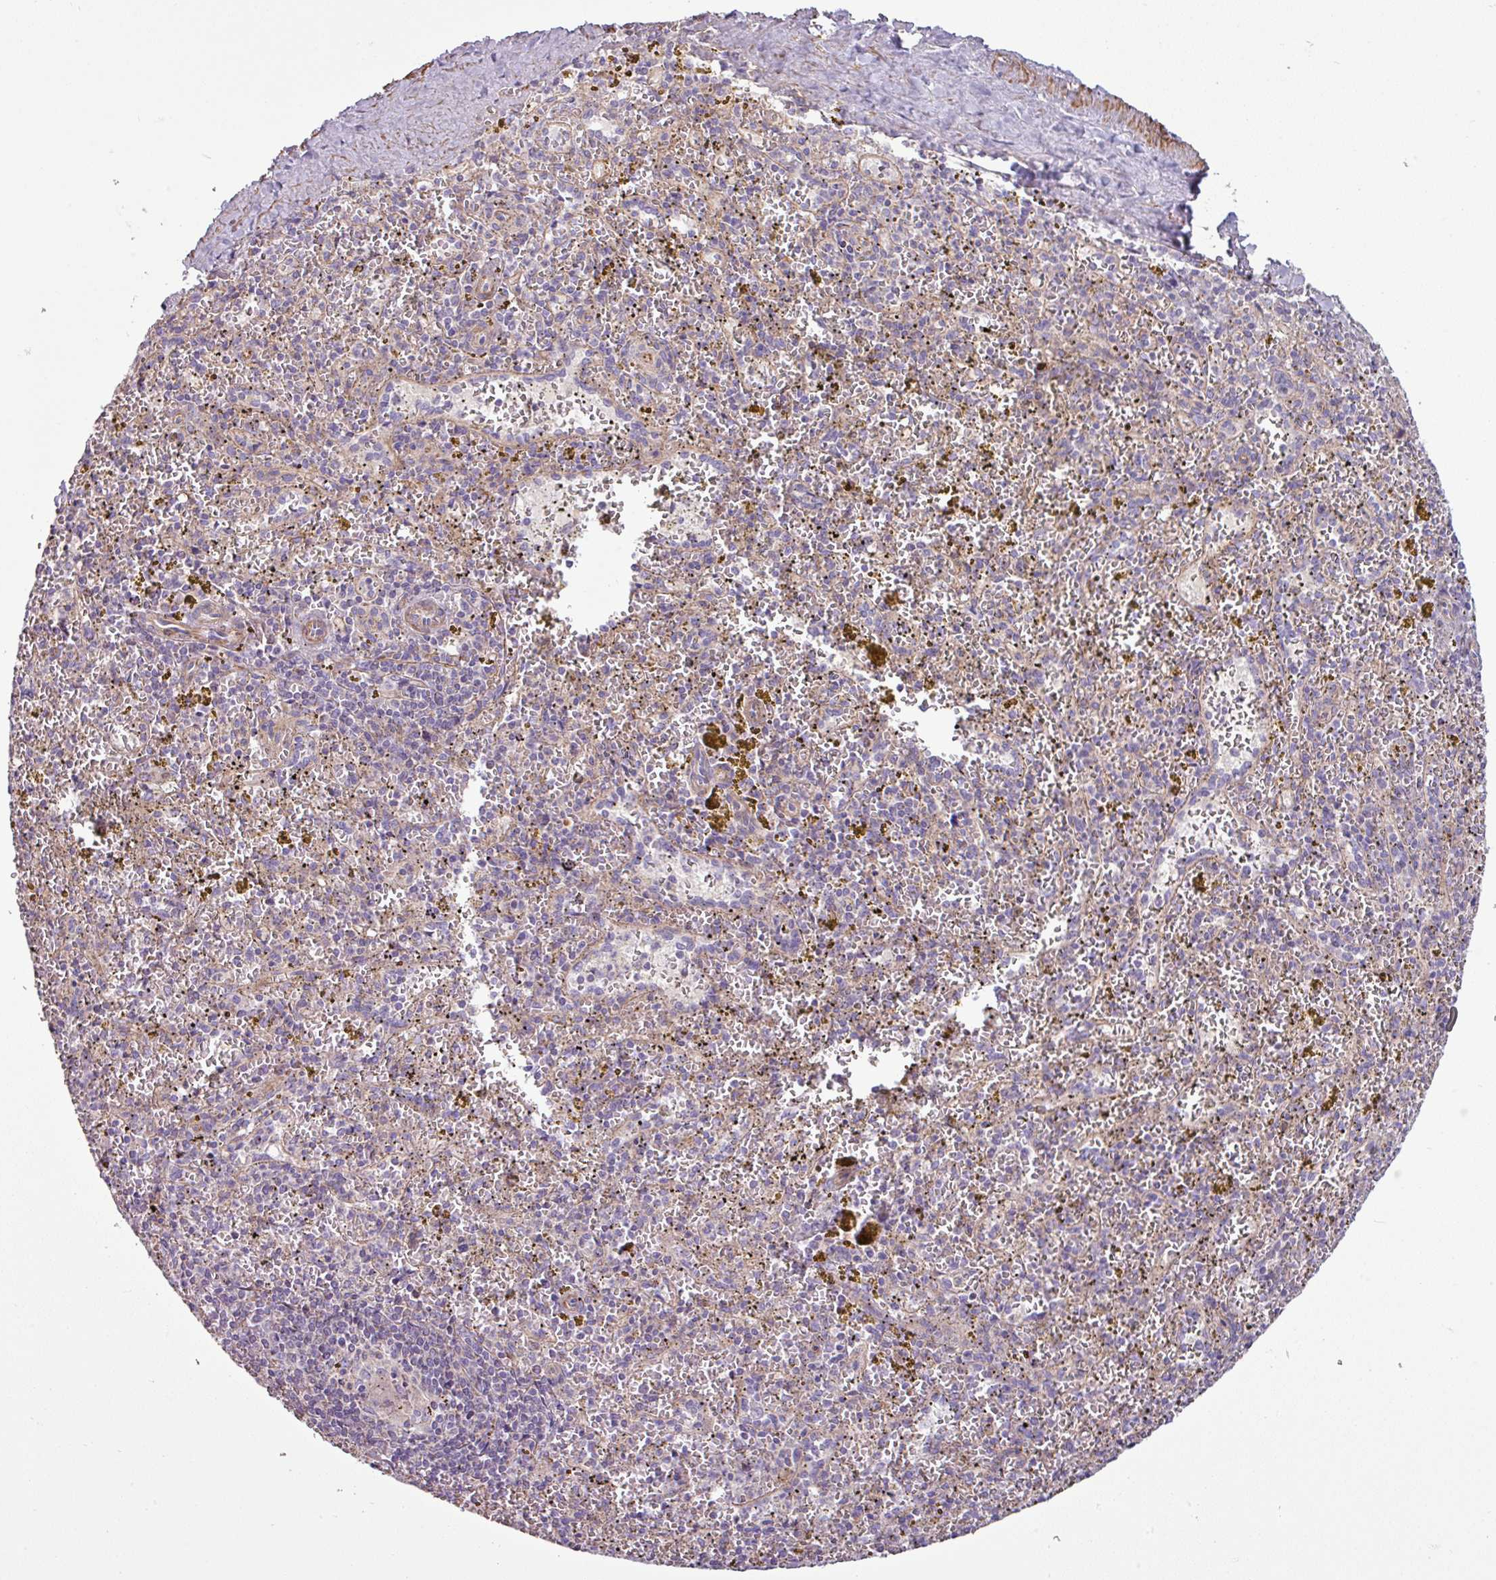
{"staining": {"intensity": "negative", "quantity": "none", "location": "none"}, "tissue": "spleen", "cell_type": "Cells in red pulp", "image_type": "normal", "snomed": [{"axis": "morphology", "description": "Normal tissue, NOS"}, {"axis": "topography", "description": "Spleen"}], "caption": "Histopathology image shows no significant protein staining in cells in red pulp of unremarkable spleen. (DAB (3,3'-diaminobenzidine) immunohistochemistry, high magnification).", "gene": "BTN2A2", "patient": {"sex": "male", "age": 57}}